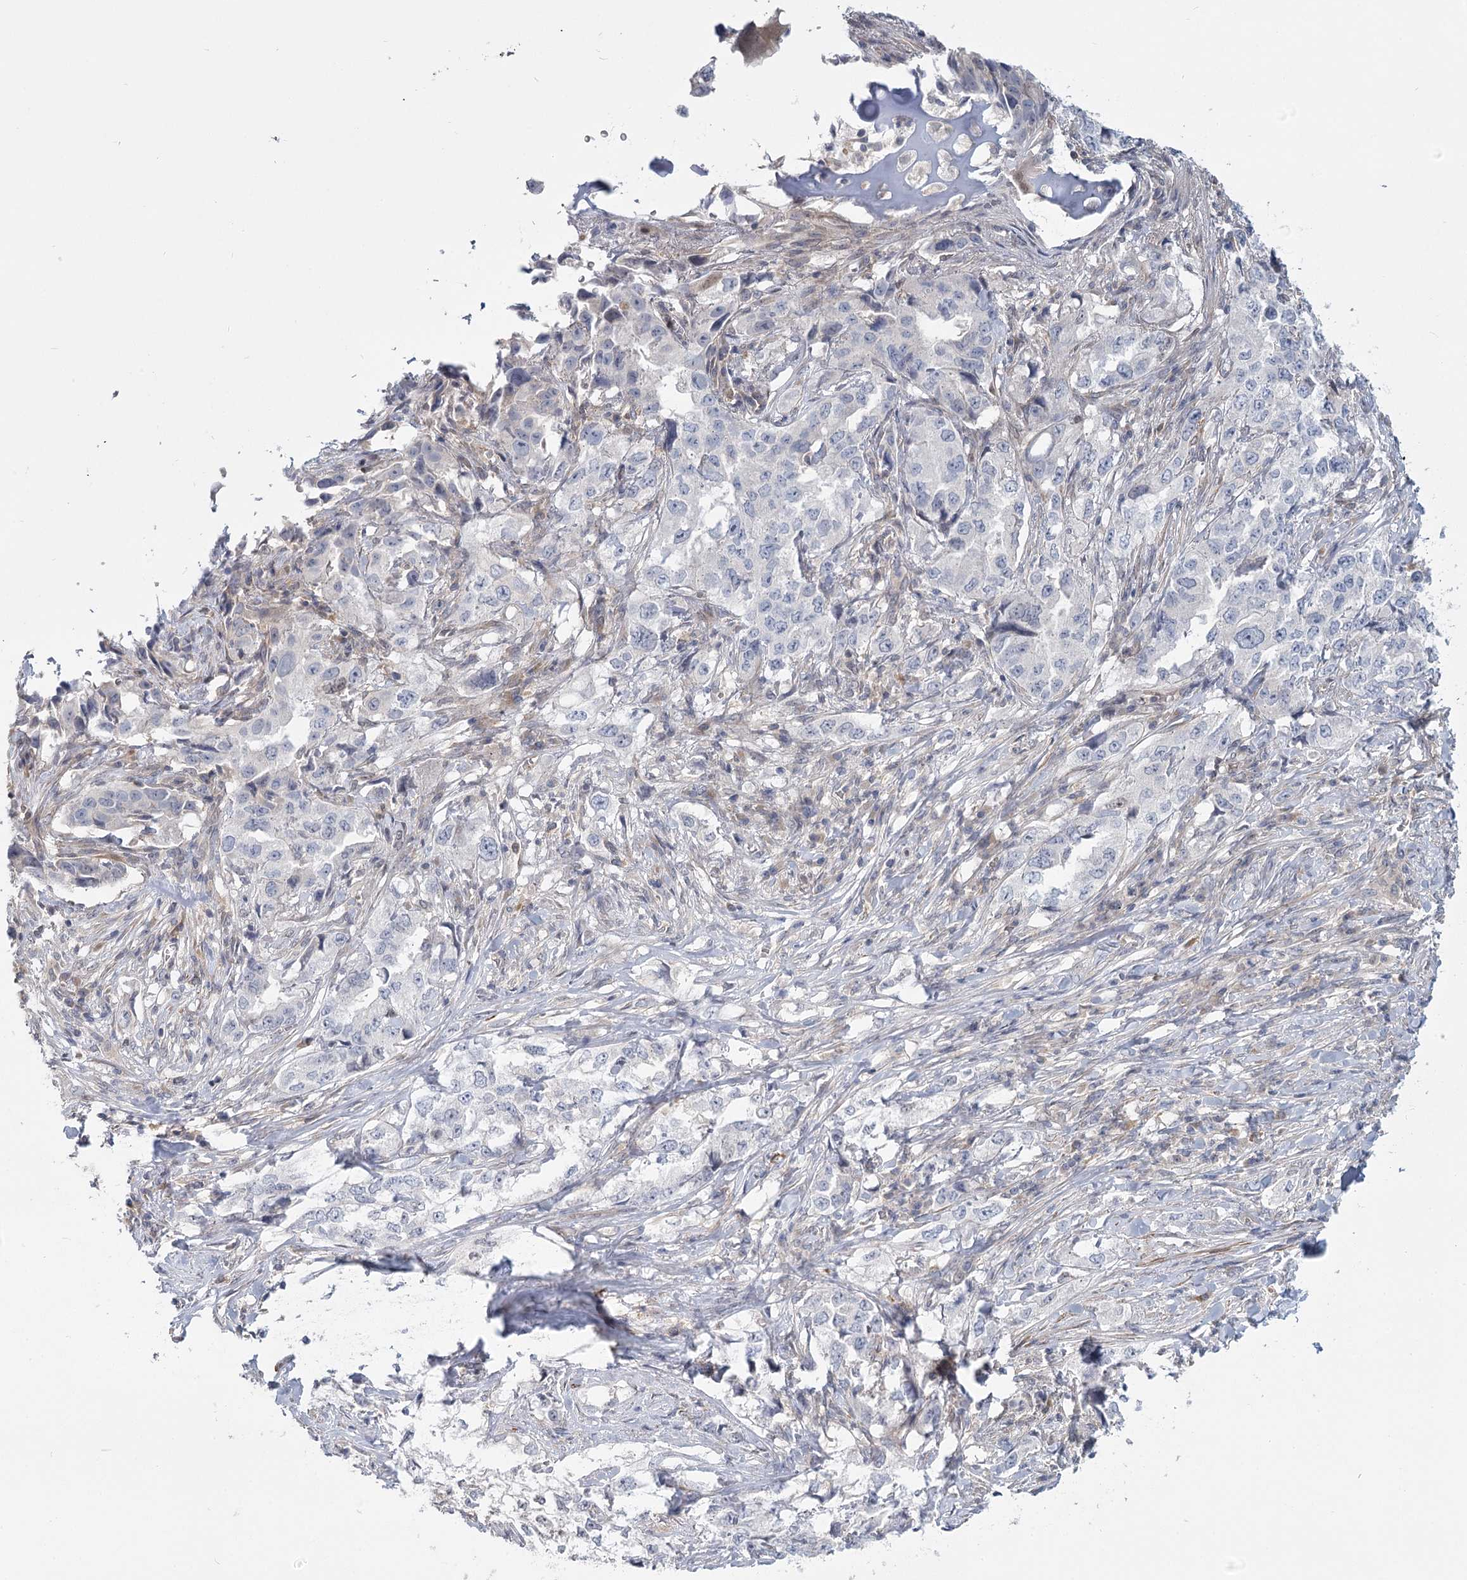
{"staining": {"intensity": "negative", "quantity": "none", "location": "none"}, "tissue": "lung cancer", "cell_type": "Tumor cells", "image_type": "cancer", "snomed": [{"axis": "morphology", "description": "Adenocarcinoma, NOS"}, {"axis": "topography", "description": "Lung"}], "caption": "Immunohistochemical staining of human lung adenocarcinoma reveals no significant staining in tumor cells.", "gene": "USP11", "patient": {"sex": "female", "age": 51}}